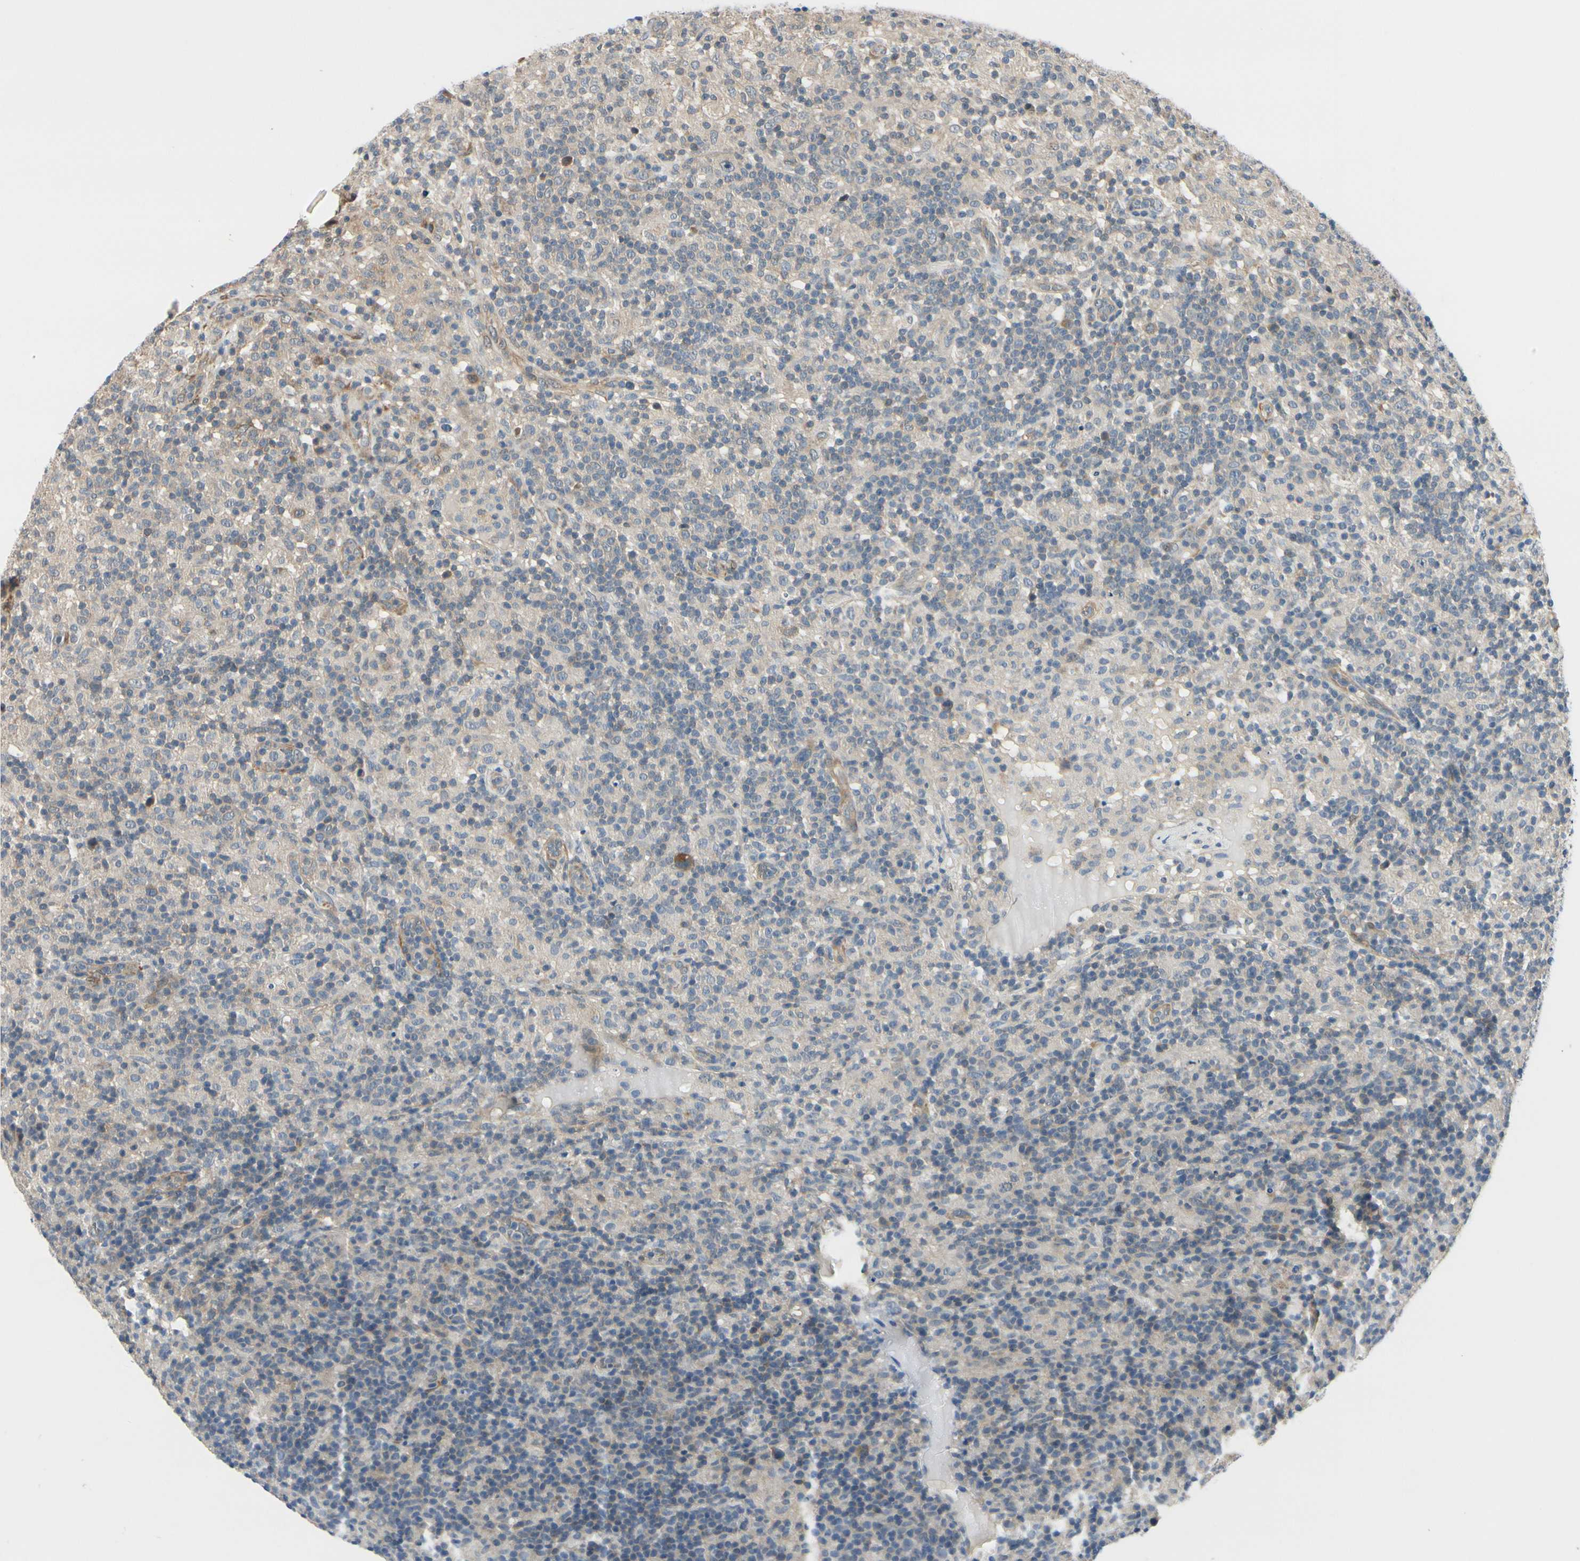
{"staining": {"intensity": "negative", "quantity": "none", "location": "none"}, "tissue": "lymphoma", "cell_type": "Tumor cells", "image_type": "cancer", "snomed": [{"axis": "morphology", "description": "Hodgkin's disease, NOS"}, {"axis": "topography", "description": "Lymph node"}], "caption": "IHC image of human lymphoma stained for a protein (brown), which displays no staining in tumor cells.", "gene": "RASGRF1", "patient": {"sex": "male", "age": 70}}